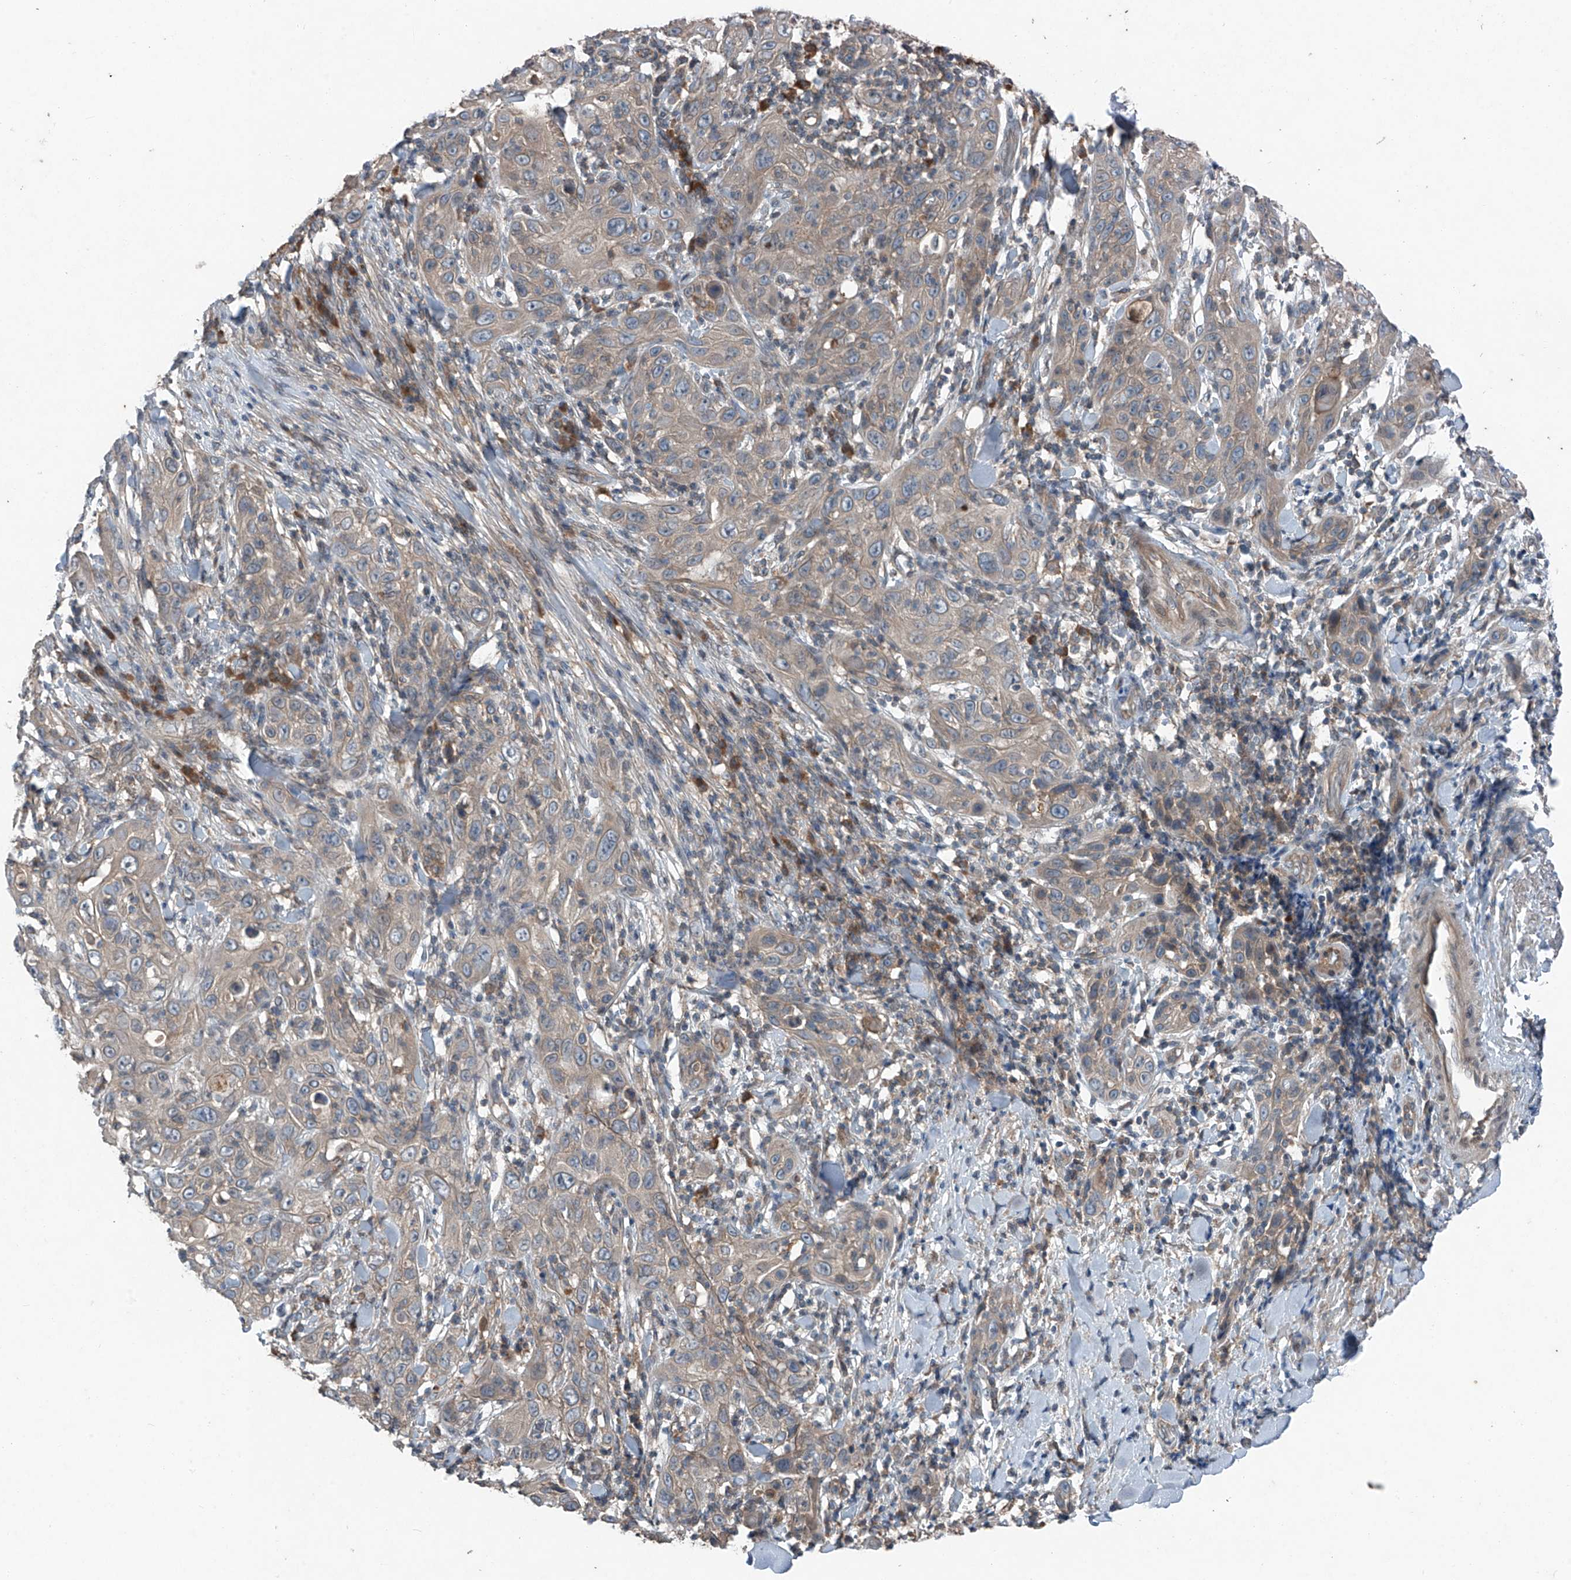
{"staining": {"intensity": "weak", "quantity": "<25%", "location": "cytoplasmic/membranous"}, "tissue": "skin cancer", "cell_type": "Tumor cells", "image_type": "cancer", "snomed": [{"axis": "morphology", "description": "Squamous cell carcinoma, NOS"}, {"axis": "topography", "description": "Skin"}], "caption": "IHC image of neoplastic tissue: human squamous cell carcinoma (skin) stained with DAB (3,3'-diaminobenzidine) displays no significant protein positivity in tumor cells.", "gene": "FOXRED2", "patient": {"sex": "female", "age": 88}}